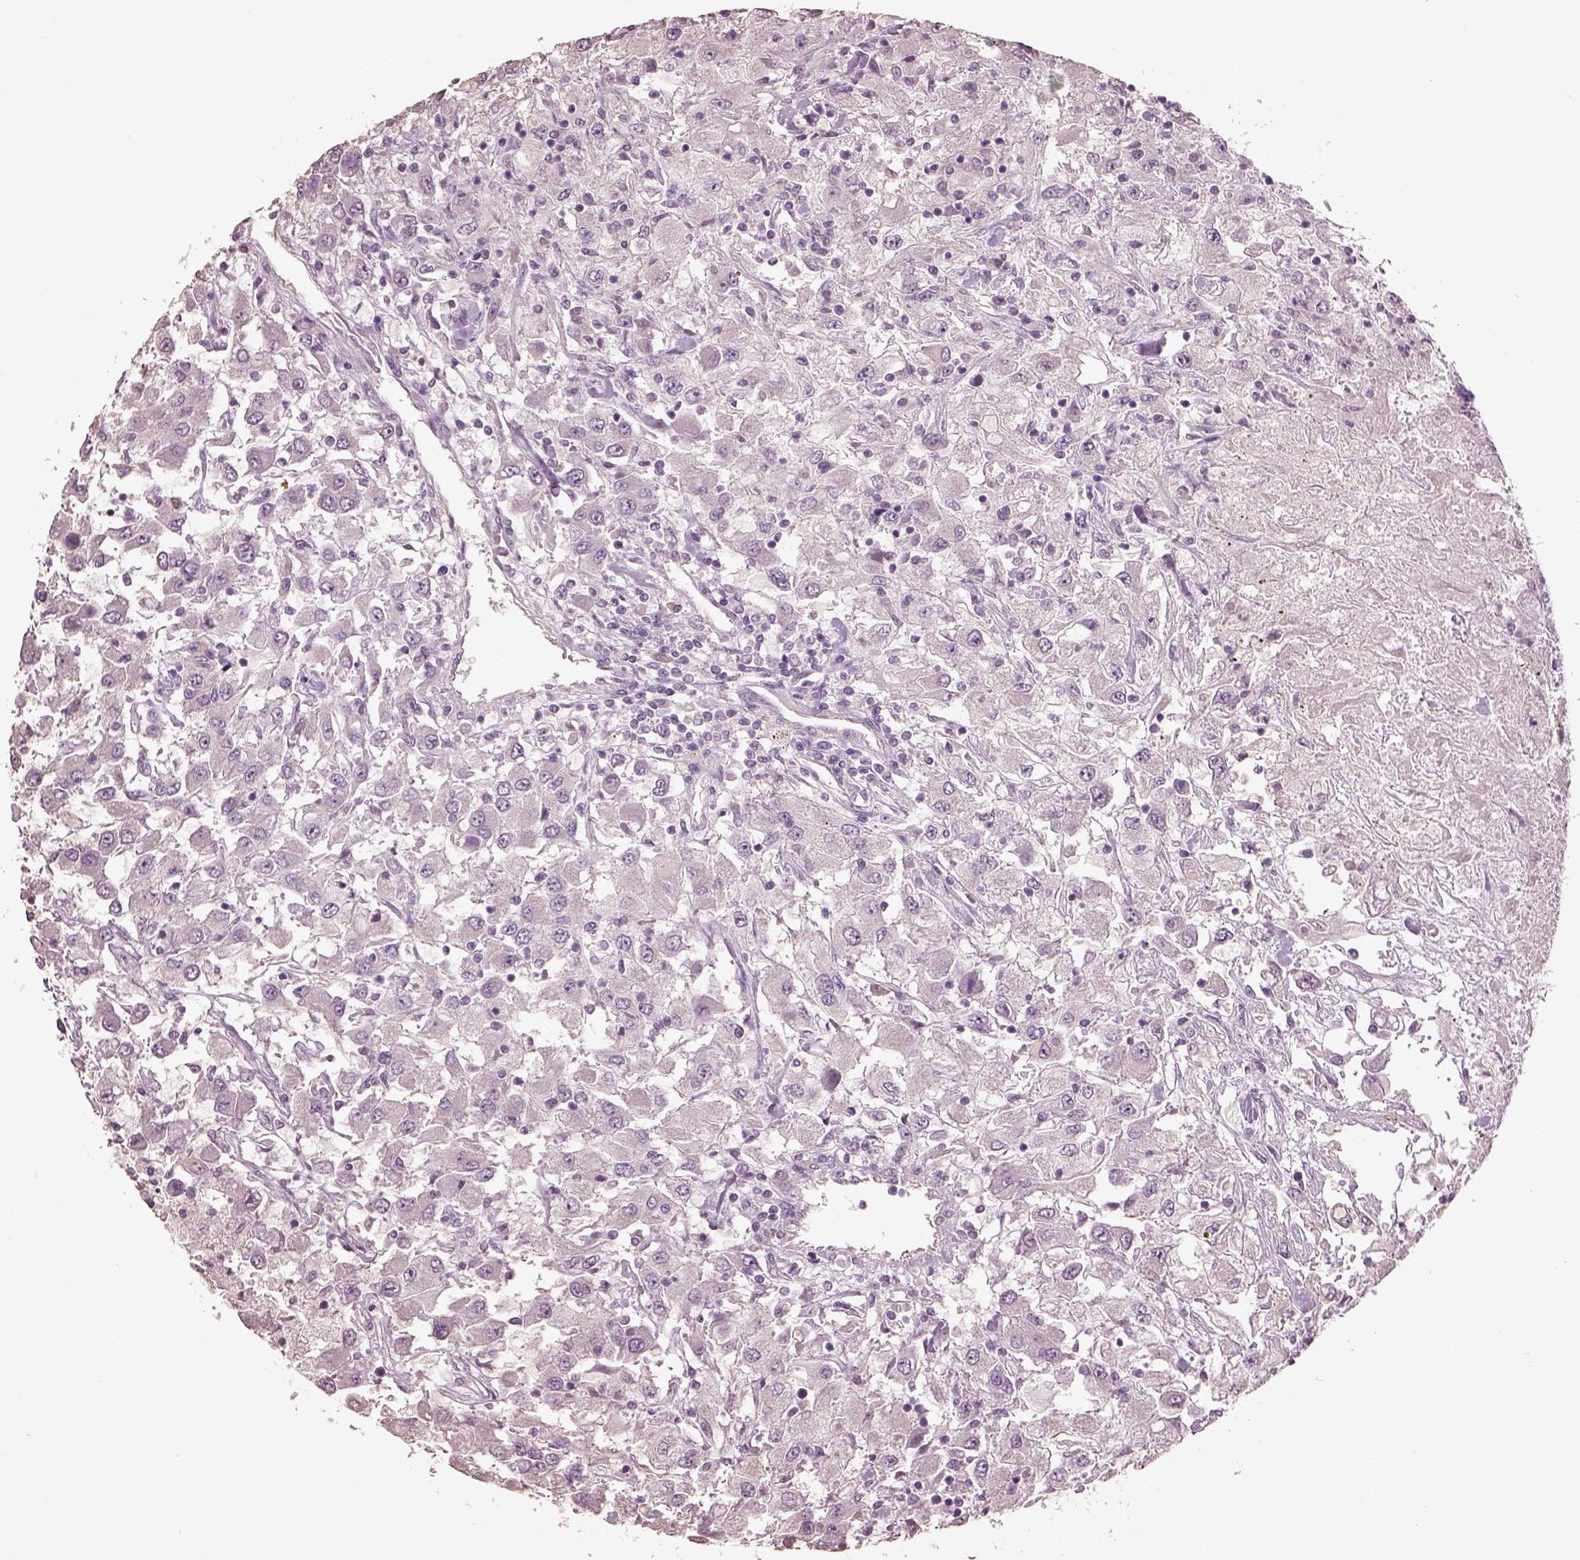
{"staining": {"intensity": "negative", "quantity": "none", "location": "none"}, "tissue": "renal cancer", "cell_type": "Tumor cells", "image_type": "cancer", "snomed": [{"axis": "morphology", "description": "Adenocarcinoma, NOS"}, {"axis": "topography", "description": "Kidney"}], "caption": "Tumor cells are negative for protein expression in human renal cancer (adenocarcinoma).", "gene": "KCNIP3", "patient": {"sex": "female", "age": 67}}